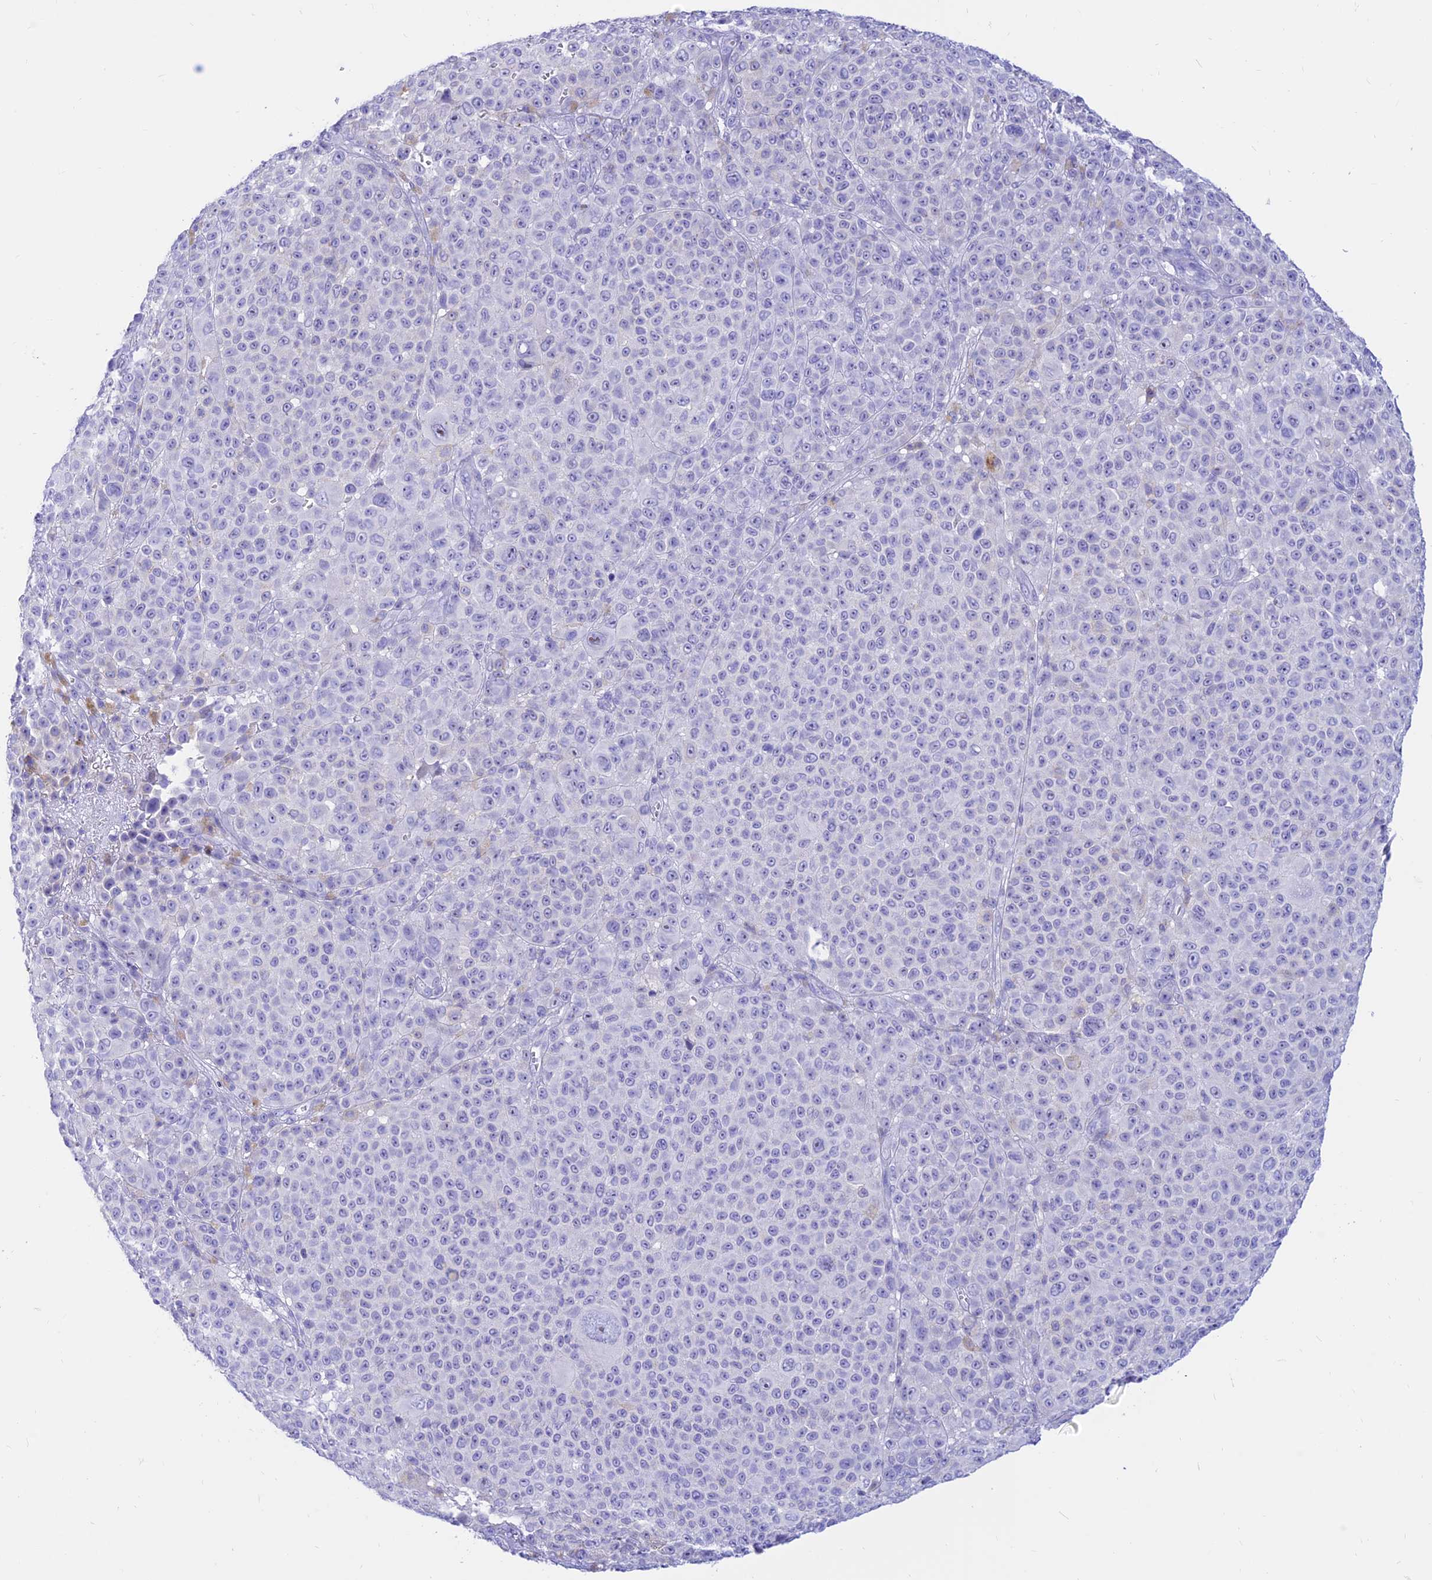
{"staining": {"intensity": "negative", "quantity": "none", "location": "none"}, "tissue": "melanoma", "cell_type": "Tumor cells", "image_type": "cancer", "snomed": [{"axis": "morphology", "description": "Malignant melanoma, NOS"}, {"axis": "topography", "description": "Skin"}], "caption": "Micrograph shows no significant protein staining in tumor cells of melanoma.", "gene": "PRNP", "patient": {"sex": "female", "age": 94}}